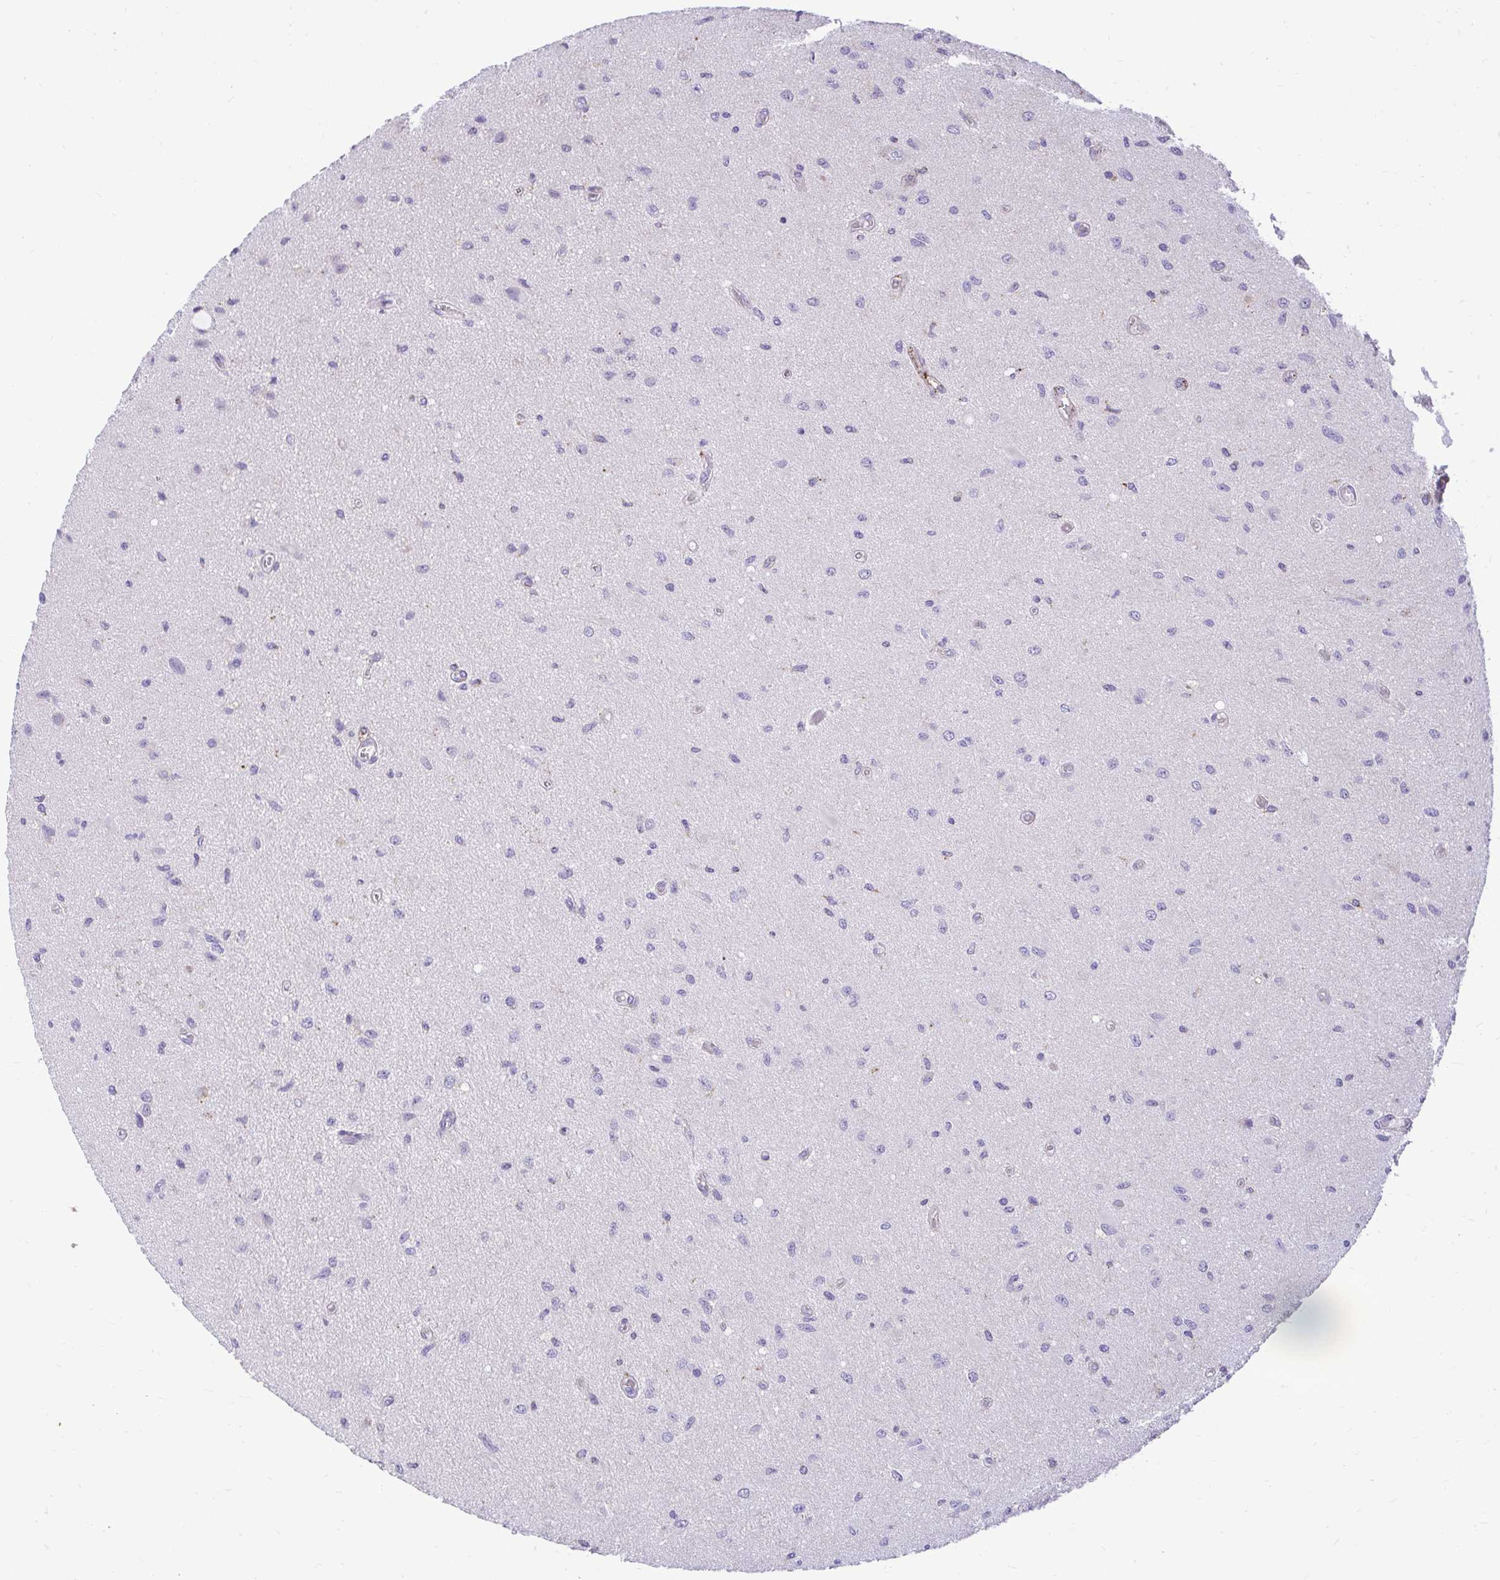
{"staining": {"intensity": "negative", "quantity": "none", "location": "none"}, "tissue": "glioma", "cell_type": "Tumor cells", "image_type": "cancer", "snomed": [{"axis": "morphology", "description": "Glioma, malignant, High grade"}, {"axis": "topography", "description": "Brain"}], "caption": "Protein analysis of glioma displays no significant staining in tumor cells.", "gene": "PKN3", "patient": {"sex": "male", "age": 67}}